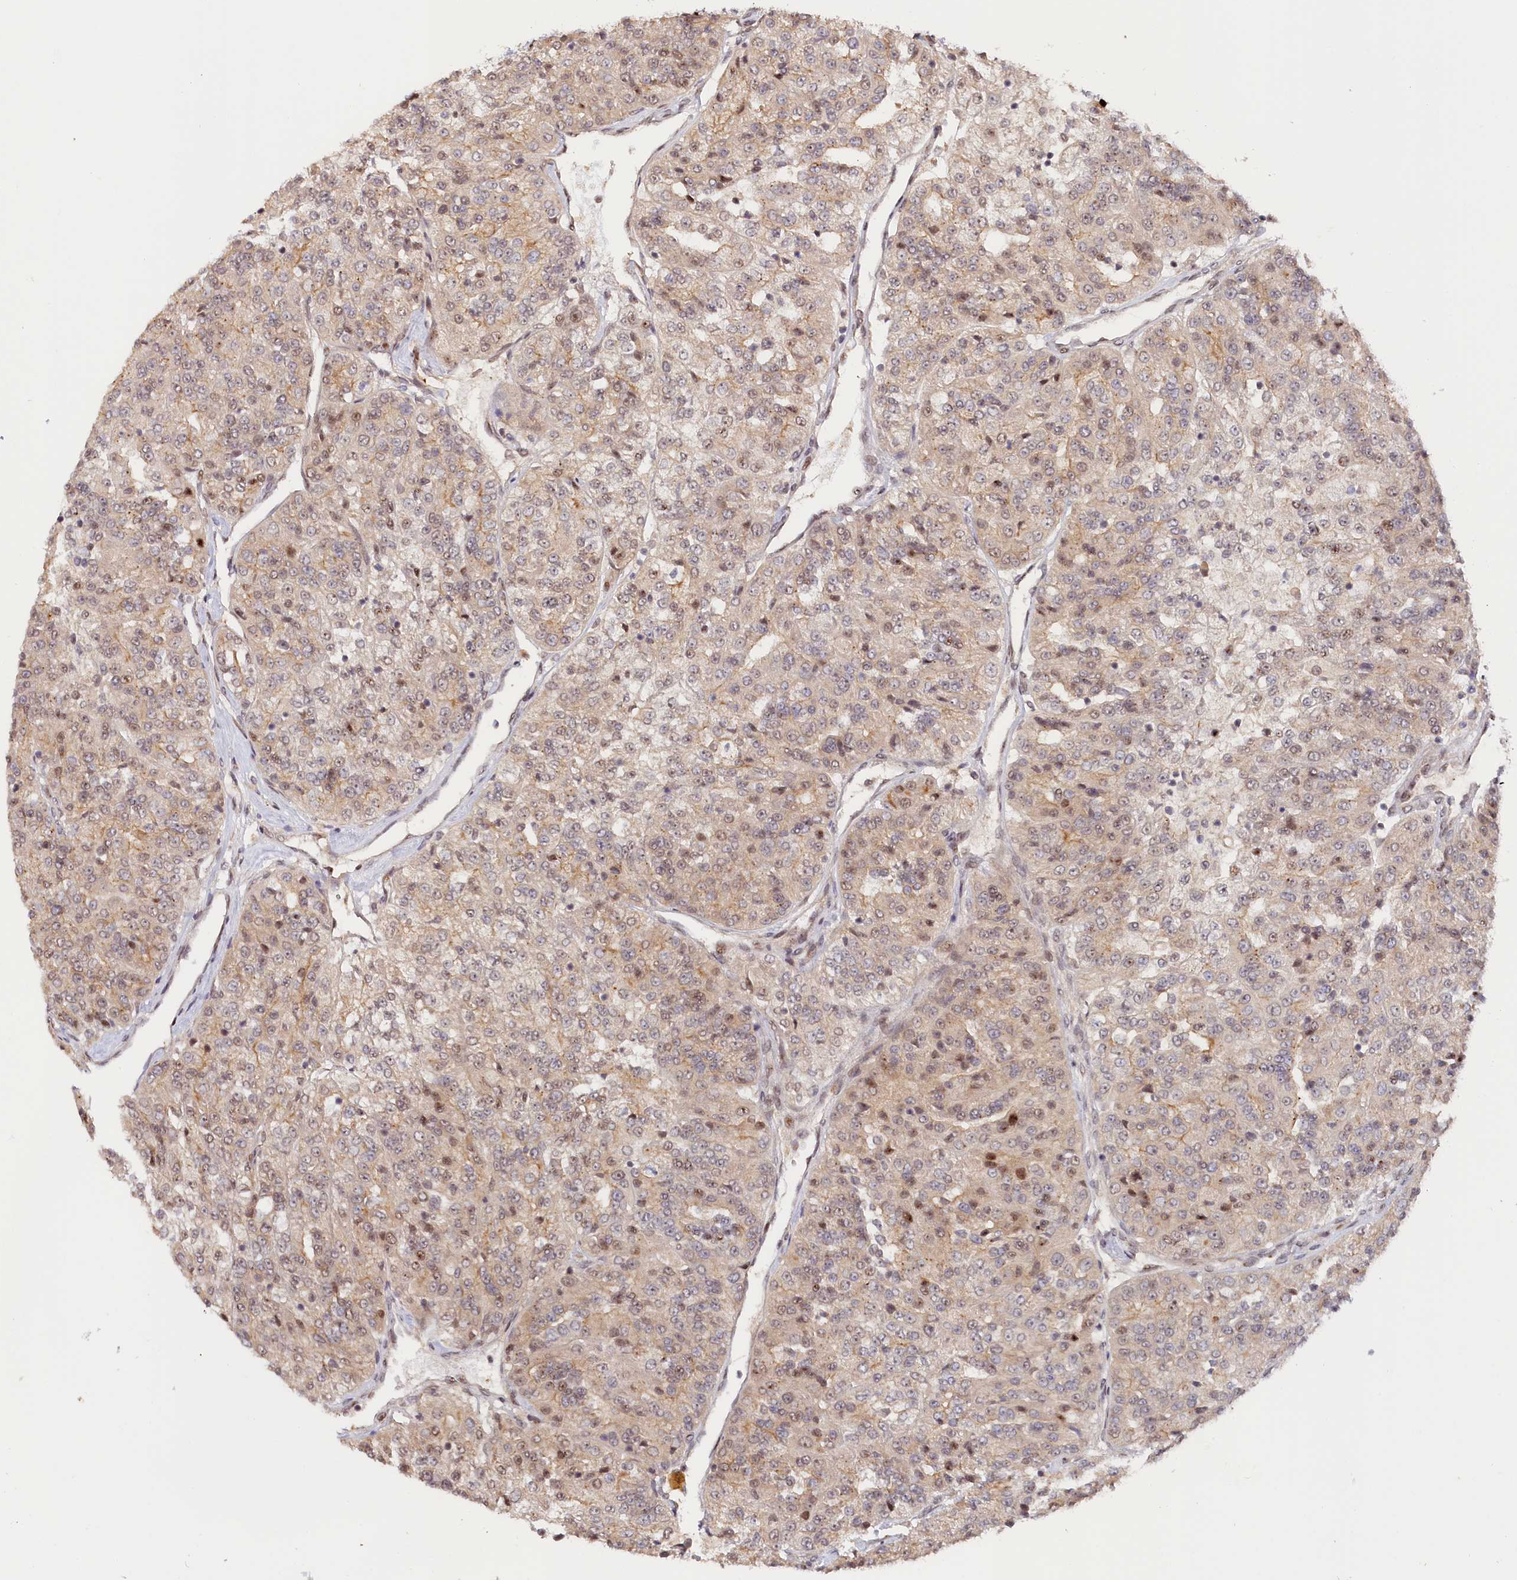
{"staining": {"intensity": "weak", "quantity": "<25%", "location": "cytoplasmic/membranous,nuclear"}, "tissue": "renal cancer", "cell_type": "Tumor cells", "image_type": "cancer", "snomed": [{"axis": "morphology", "description": "Adenocarcinoma, NOS"}, {"axis": "topography", "description": "Kidney"}], "caption": "A high-resolution histopathology image shows IHC staining of adenocarcinoma (renal), which demonstrates no significant positivity in tumor cells. (Stains: DAB immunohistochemistry with hematoxylin counter stain, Microscopy: brightfield microscopy at high magnification).", "gene": "ANKRD24", "patient": {"sex": "female", "age": 63}}